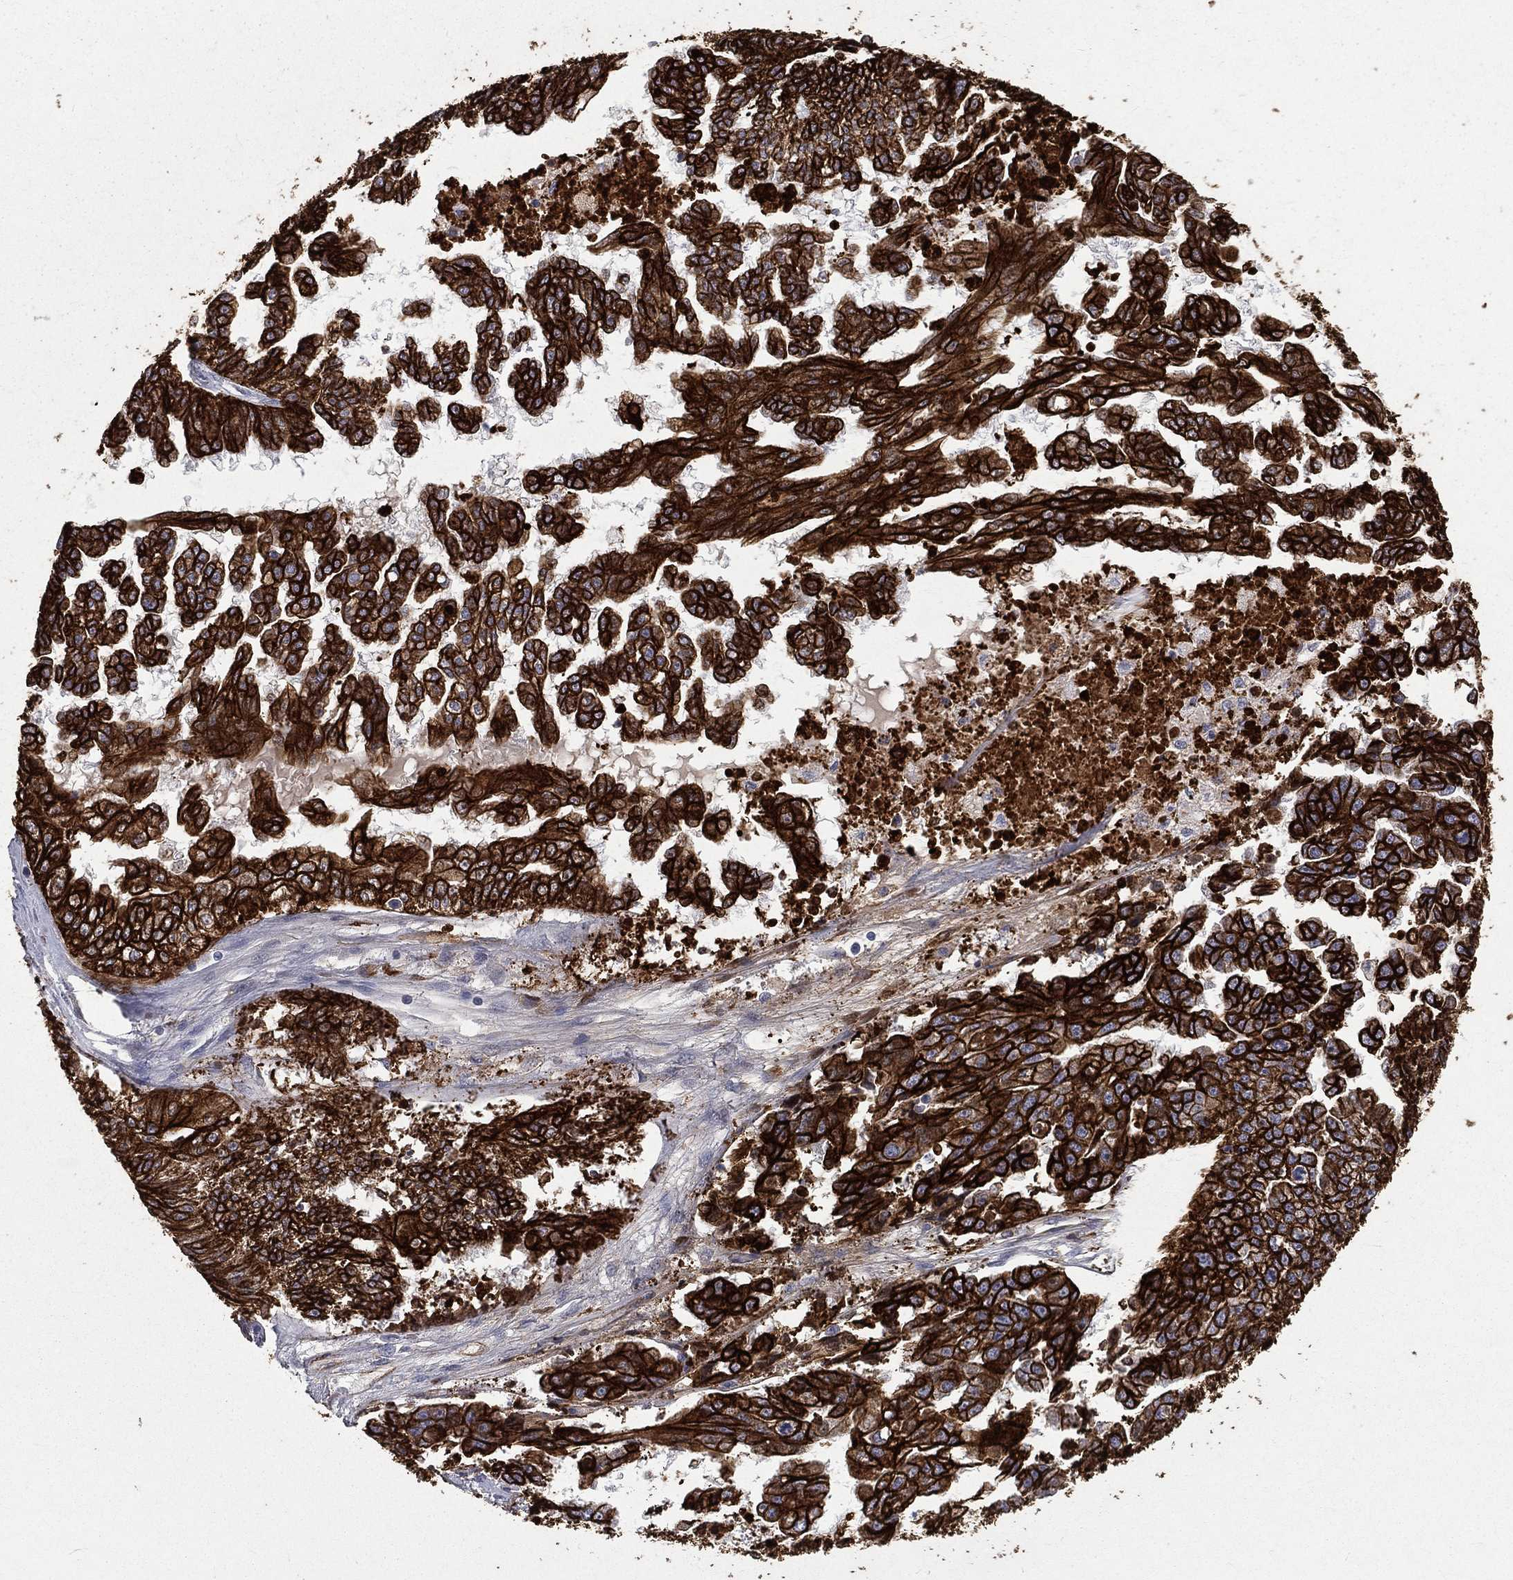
{"staining": {"intensity": "strong", "quantity": ">75%", "location": "cytoplasmic/membranous"}, "tissue": "ovarian cancer", "cell_type": "Tumor cells", "image_type": "cancer", "snomed": [{"axis": "morphology", "description": "Cystadenocarcinoma, serous, NOS"}, {"axis": "topography", "description": "Ovary"}], "caption": "A high-resolution image shows immunohistochemistry staining of ovarian serous cystadenocarcinoma, which exhibits strong cytoplasmic/membranous staining in about >75% of tumor cells. The protein is shown in brown color, while the nuclei are stained blue.", "gene": "KRT7", "patient": {"sex": "female", "age": 58}}